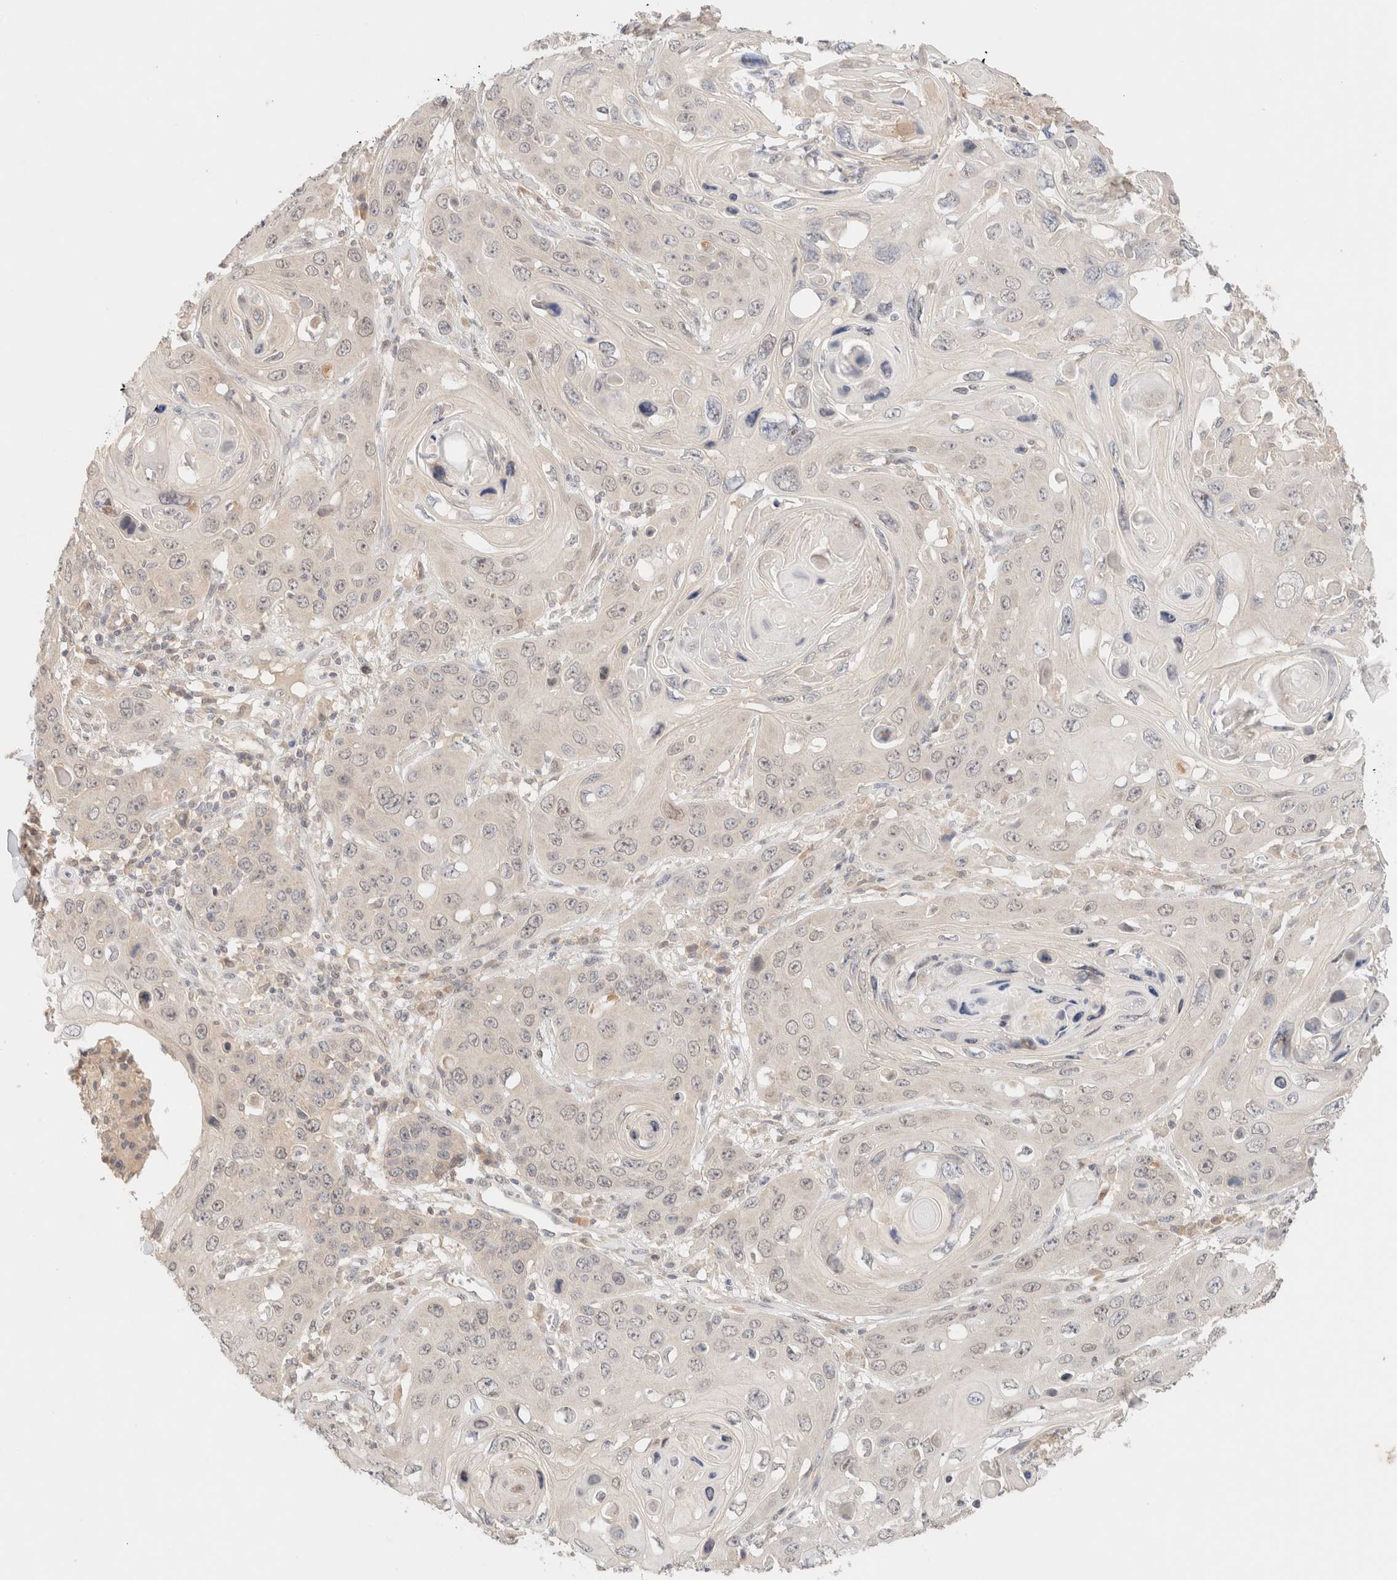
{"staining": {"intensity": "negative", "quantity": "none", "location": "none"}, "tissue": "skin cancer", "cell_type": "Tumor cells", "image_type": "cancer", "snomed": [{"axis": "morphology", "description": "Squamous cell carcinoma, NOS"}, {"axis": "topography", "description": "Skin"}], "caption": "This is an immunohistochemistry image of squamous cell carcinoma (skin). There is no positivity in tumor cells.", "gene": "SARM1", "patient": {"sex": "male", "age": 55}}